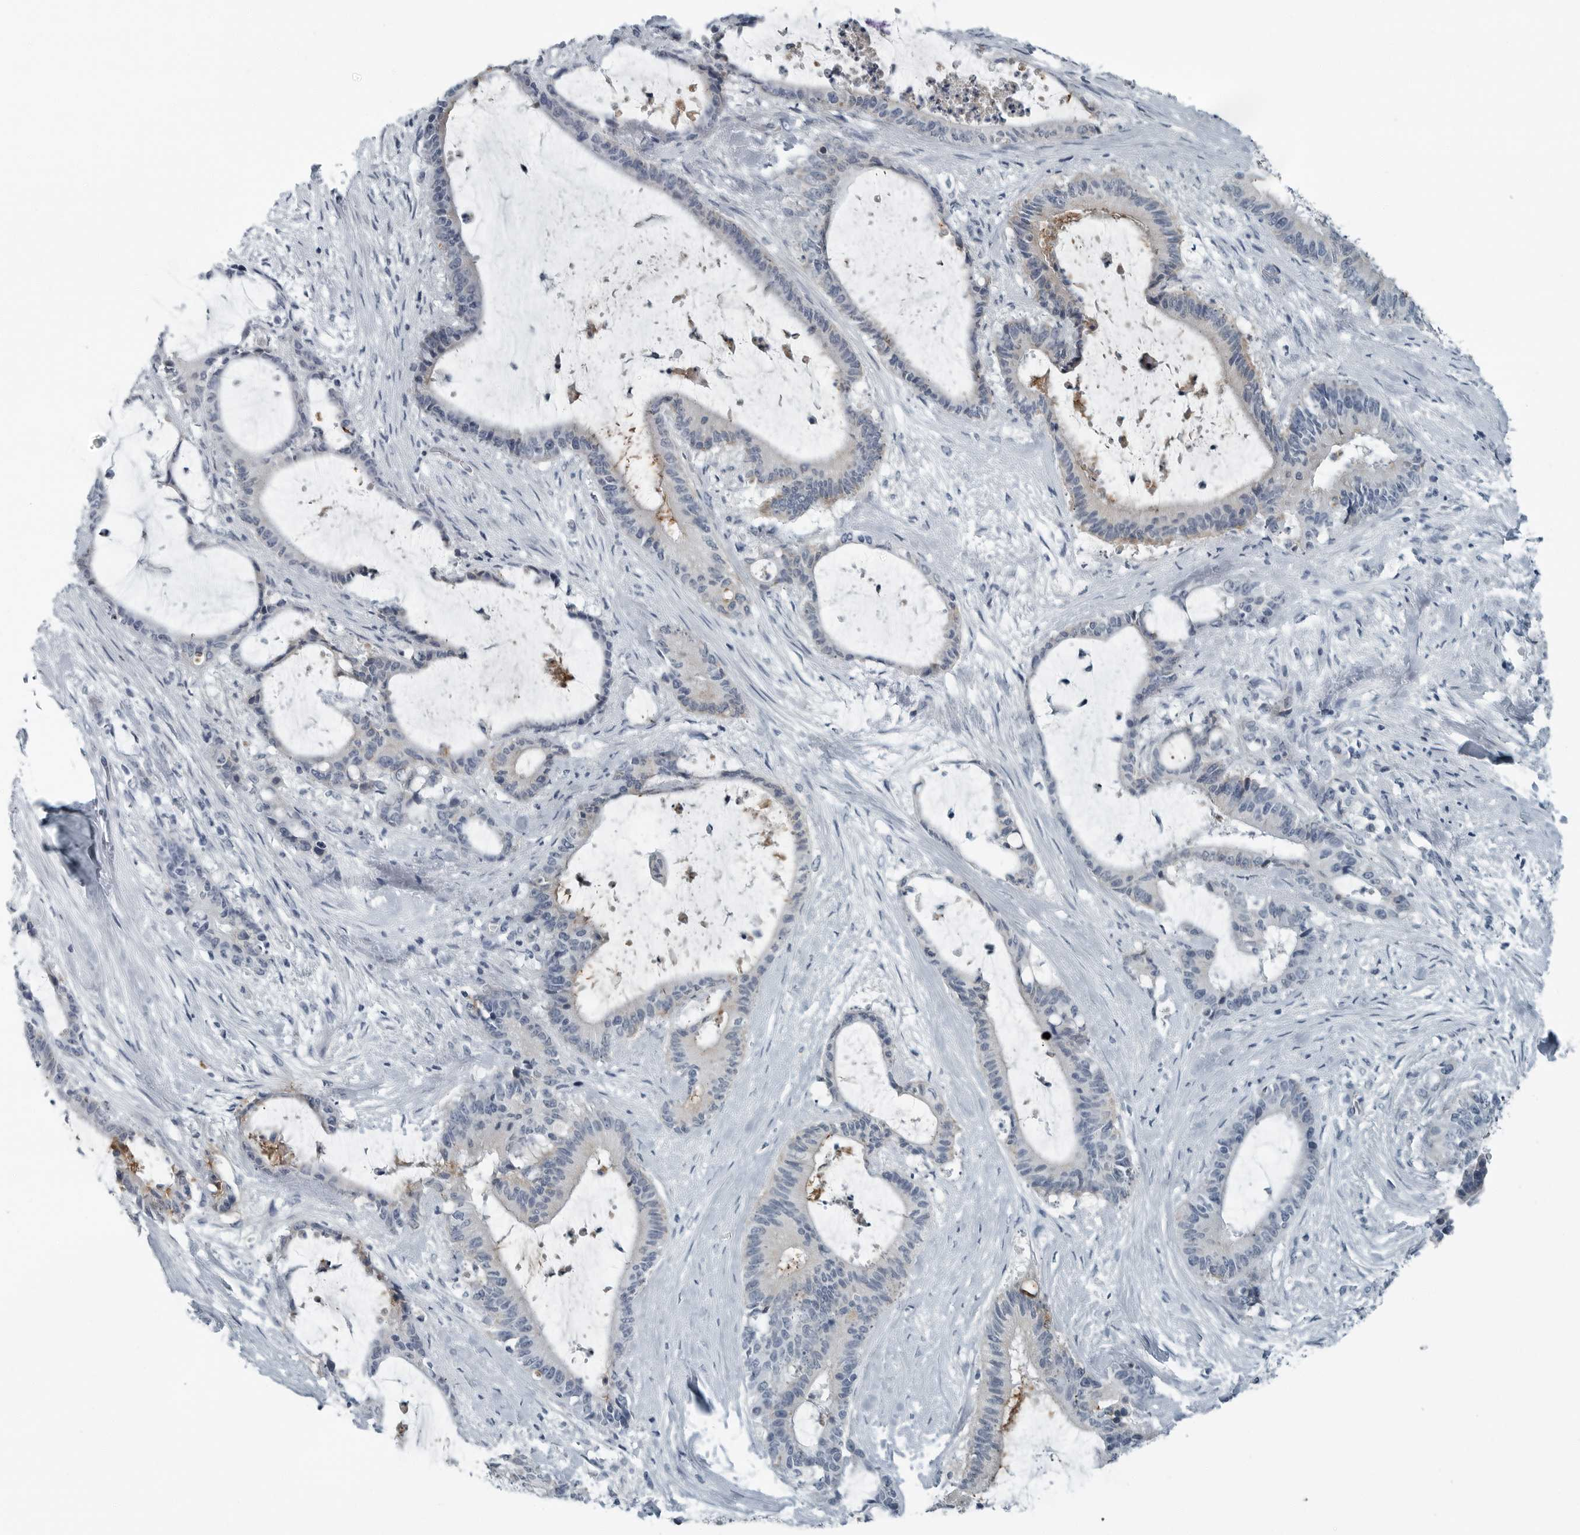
{"staining": {"intensity": "negative", "quantity": "none", "location": "none"}, "tissue": "liver cancer", "cell_type": "Tumor cells", "image_type": "cancer", "snomed": [{"axis": "morphology", "description": "Normal tissue, NOS"}, {"axis": "morphology", "description": "Cholangiocarcinoma"}, {"axis": "topography", "description": "Liver"}, {"axis": "topography", "description": "Peripheral nerve tissue"}], "caption": "Tumor cells are negative for protein expression in human liver cancer (cholangiocarcinoma).", "gene": "ZPBP2", "patient": {"sex": "female", "age": 73}}